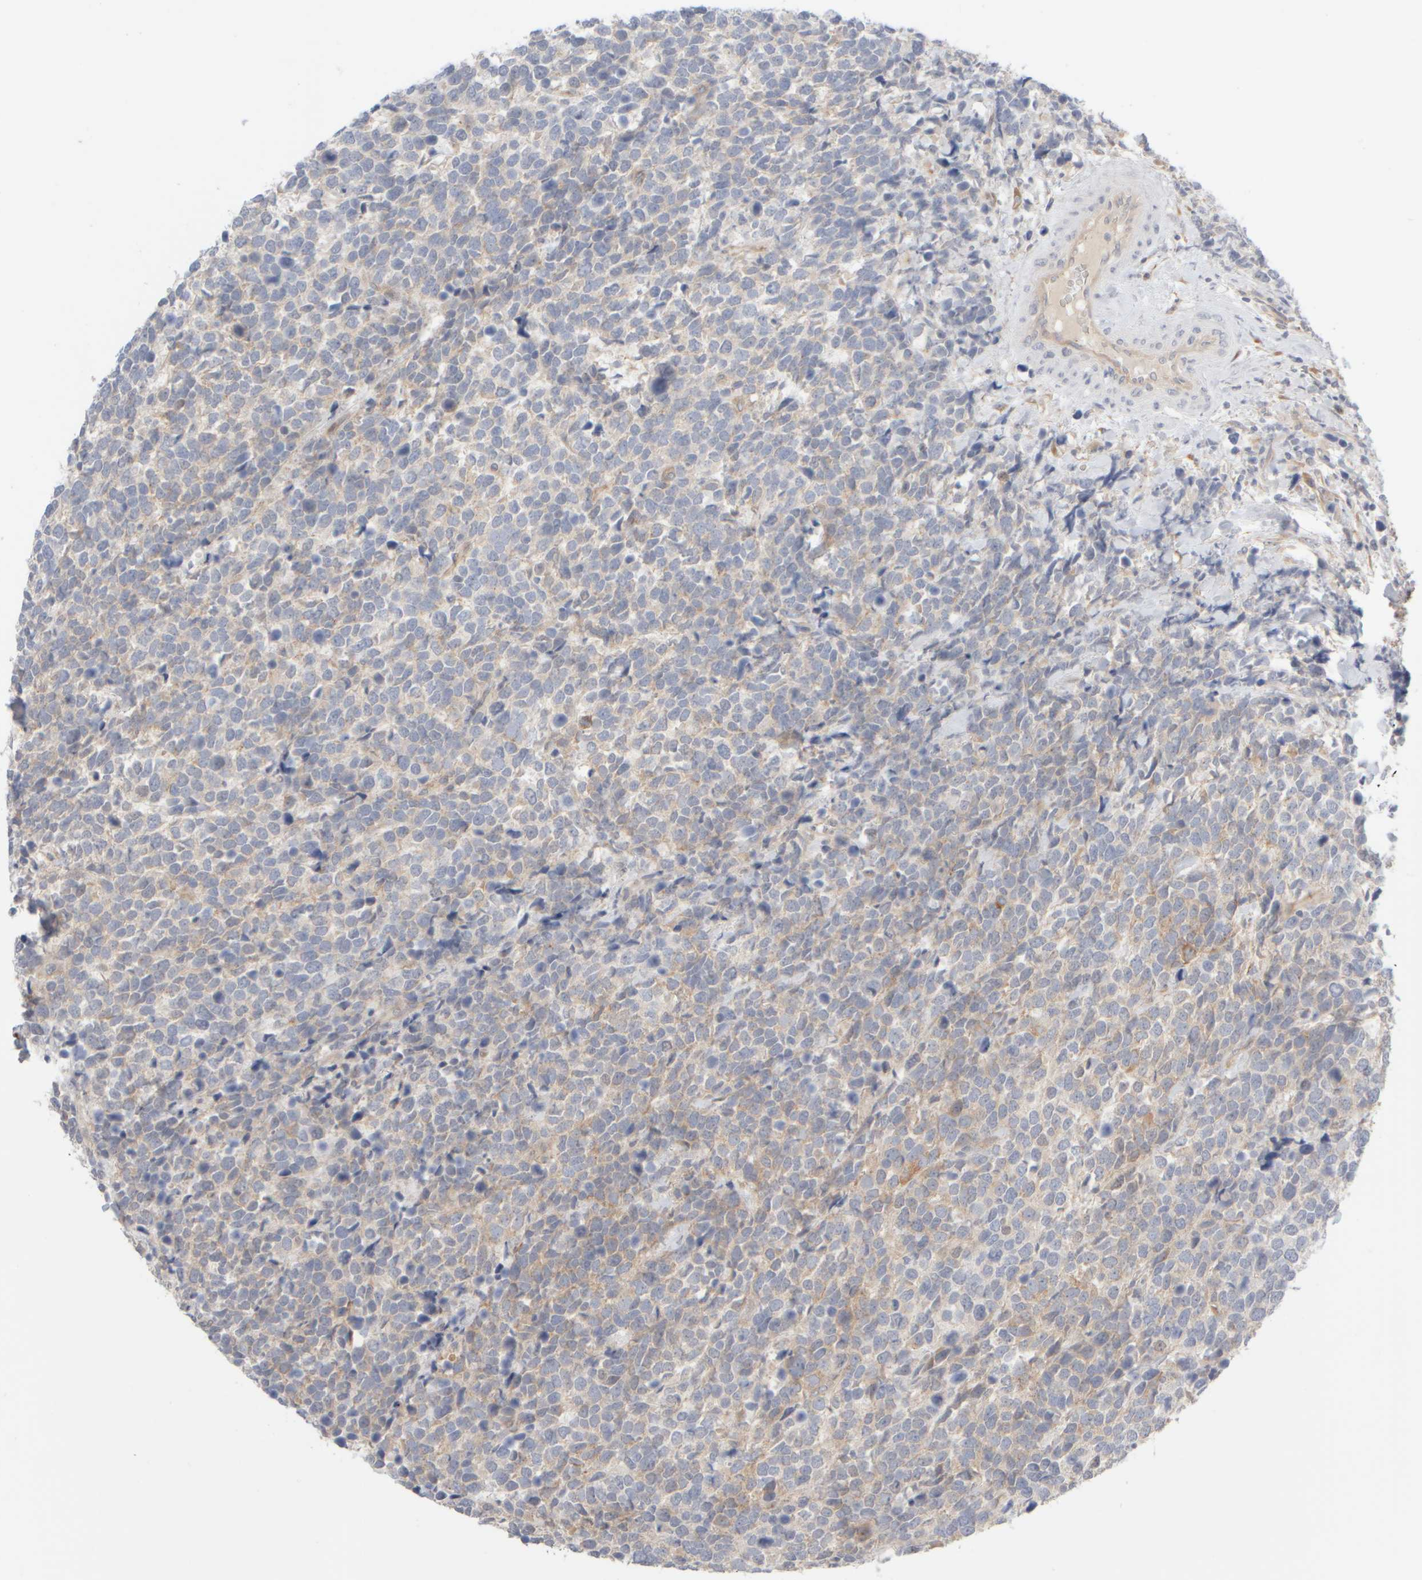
{"staining": {"intensity": "weak", "quantity": "<25%", "location": "cytoplasmic/membranous"}, "tissue": "urothelial cancer", "cell_type": "Tumor cells", "image_type": "cancer", "snomed": [{"axis": "morphology", "description": "Urothelial carcinoma, High grade"}, {"axis": "topography", "description": "Urinary bladder"}], "caption": "A histopathology image of high-grade urothelial carcinoma stained for a protein demonstrates no brown staining in tumor cells.", "gene": "GOPC", "patient": {"sex": "female", "age": 82}}